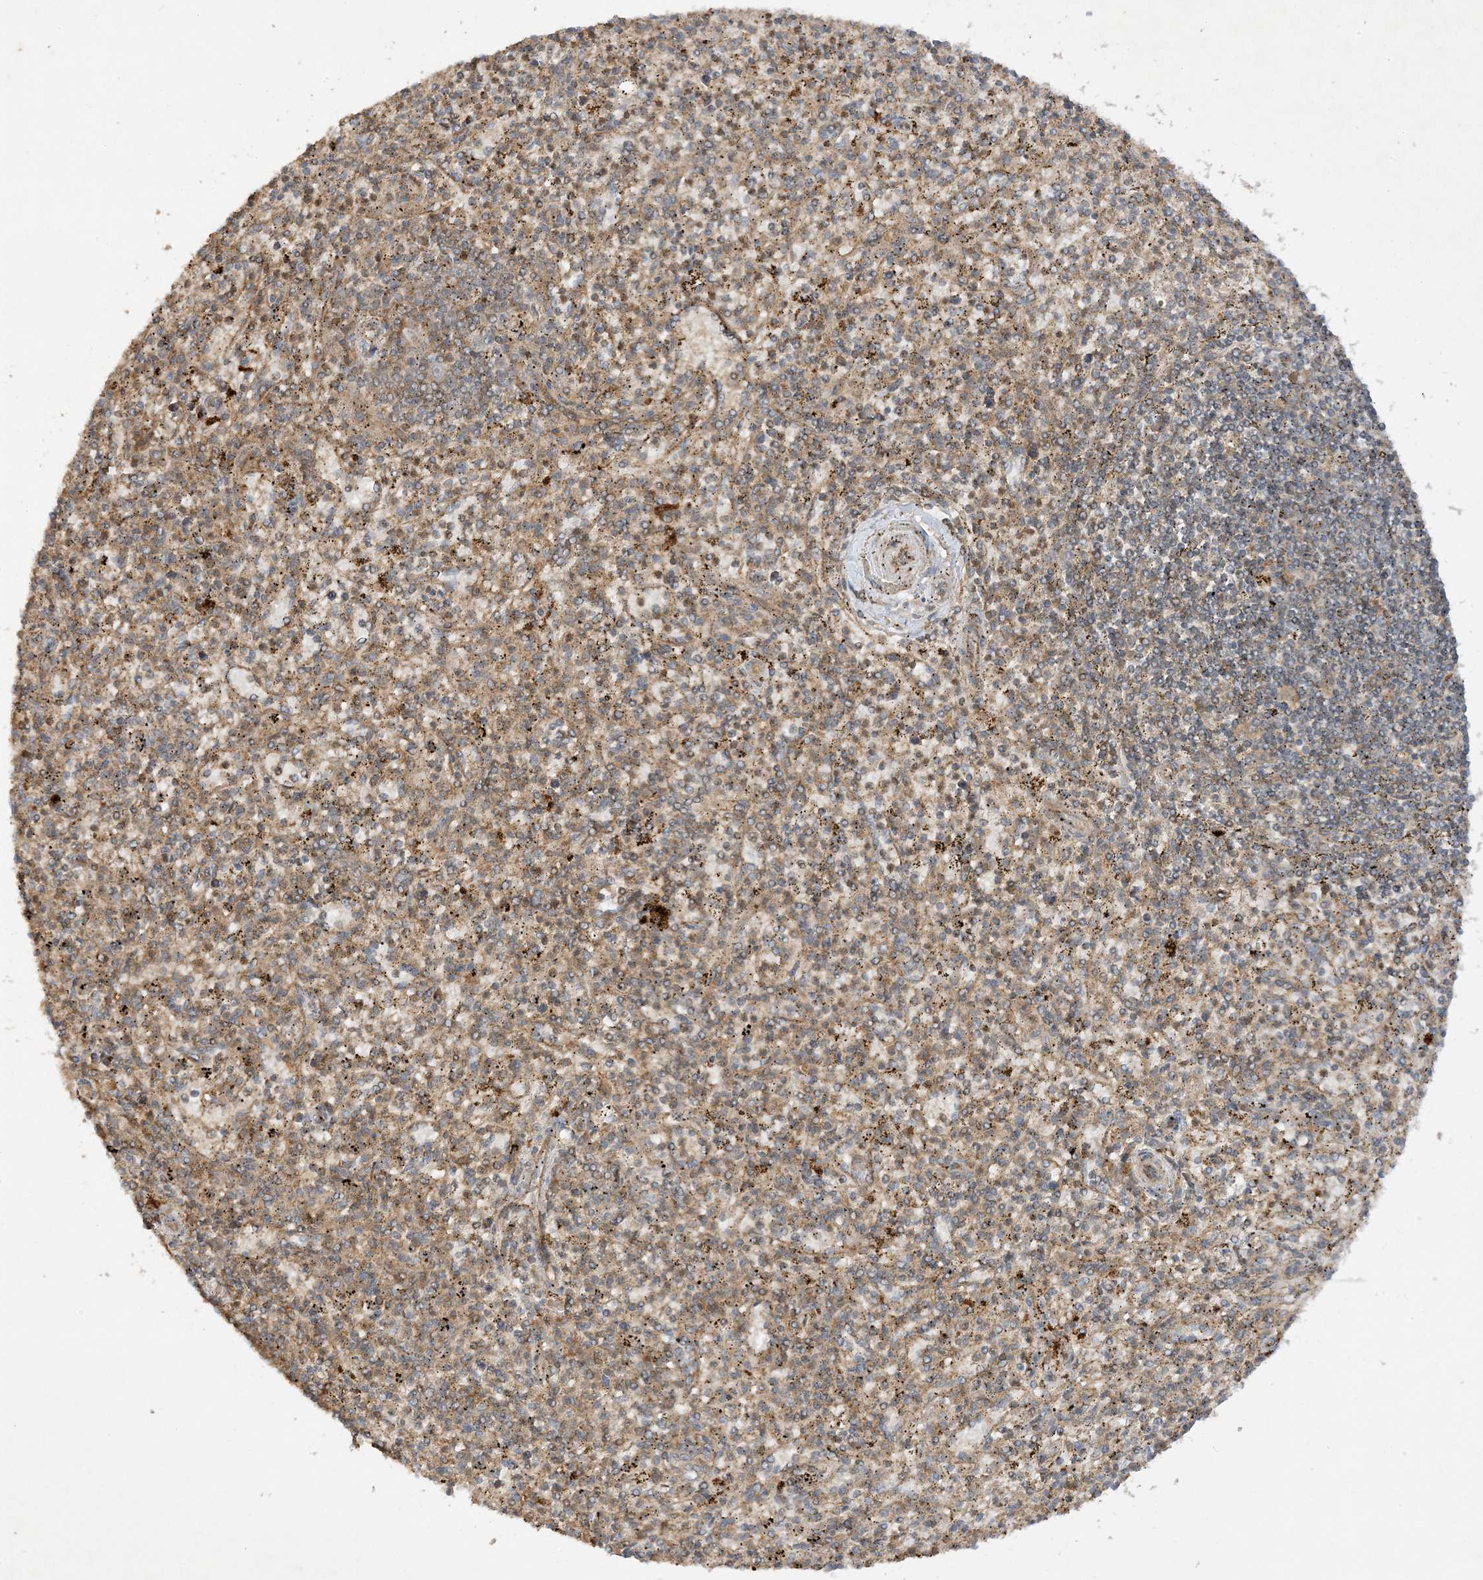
{"staining": {"intensity": "weak", "quantity": "25%-75%", "location": "cytoplasmic/membranous"}, "tissue": "spleen", "cell_type": "Cells in red pulp", "image_type": "normal", "snomed": [{"axis": "morphology", "description": "Normal tissue, NOS"}, {"axis": "topography", "description": "Spleen"}], "caption": "IHC micrograph of normal human spleen stained for a protein (brown), which exhibits low levels of weak cytoplasmic/membranous positivity in approximately 25%-75% of cells in red pulp.", "gene": "XRN1", "patient": {"sex": "male", "age": 72}}